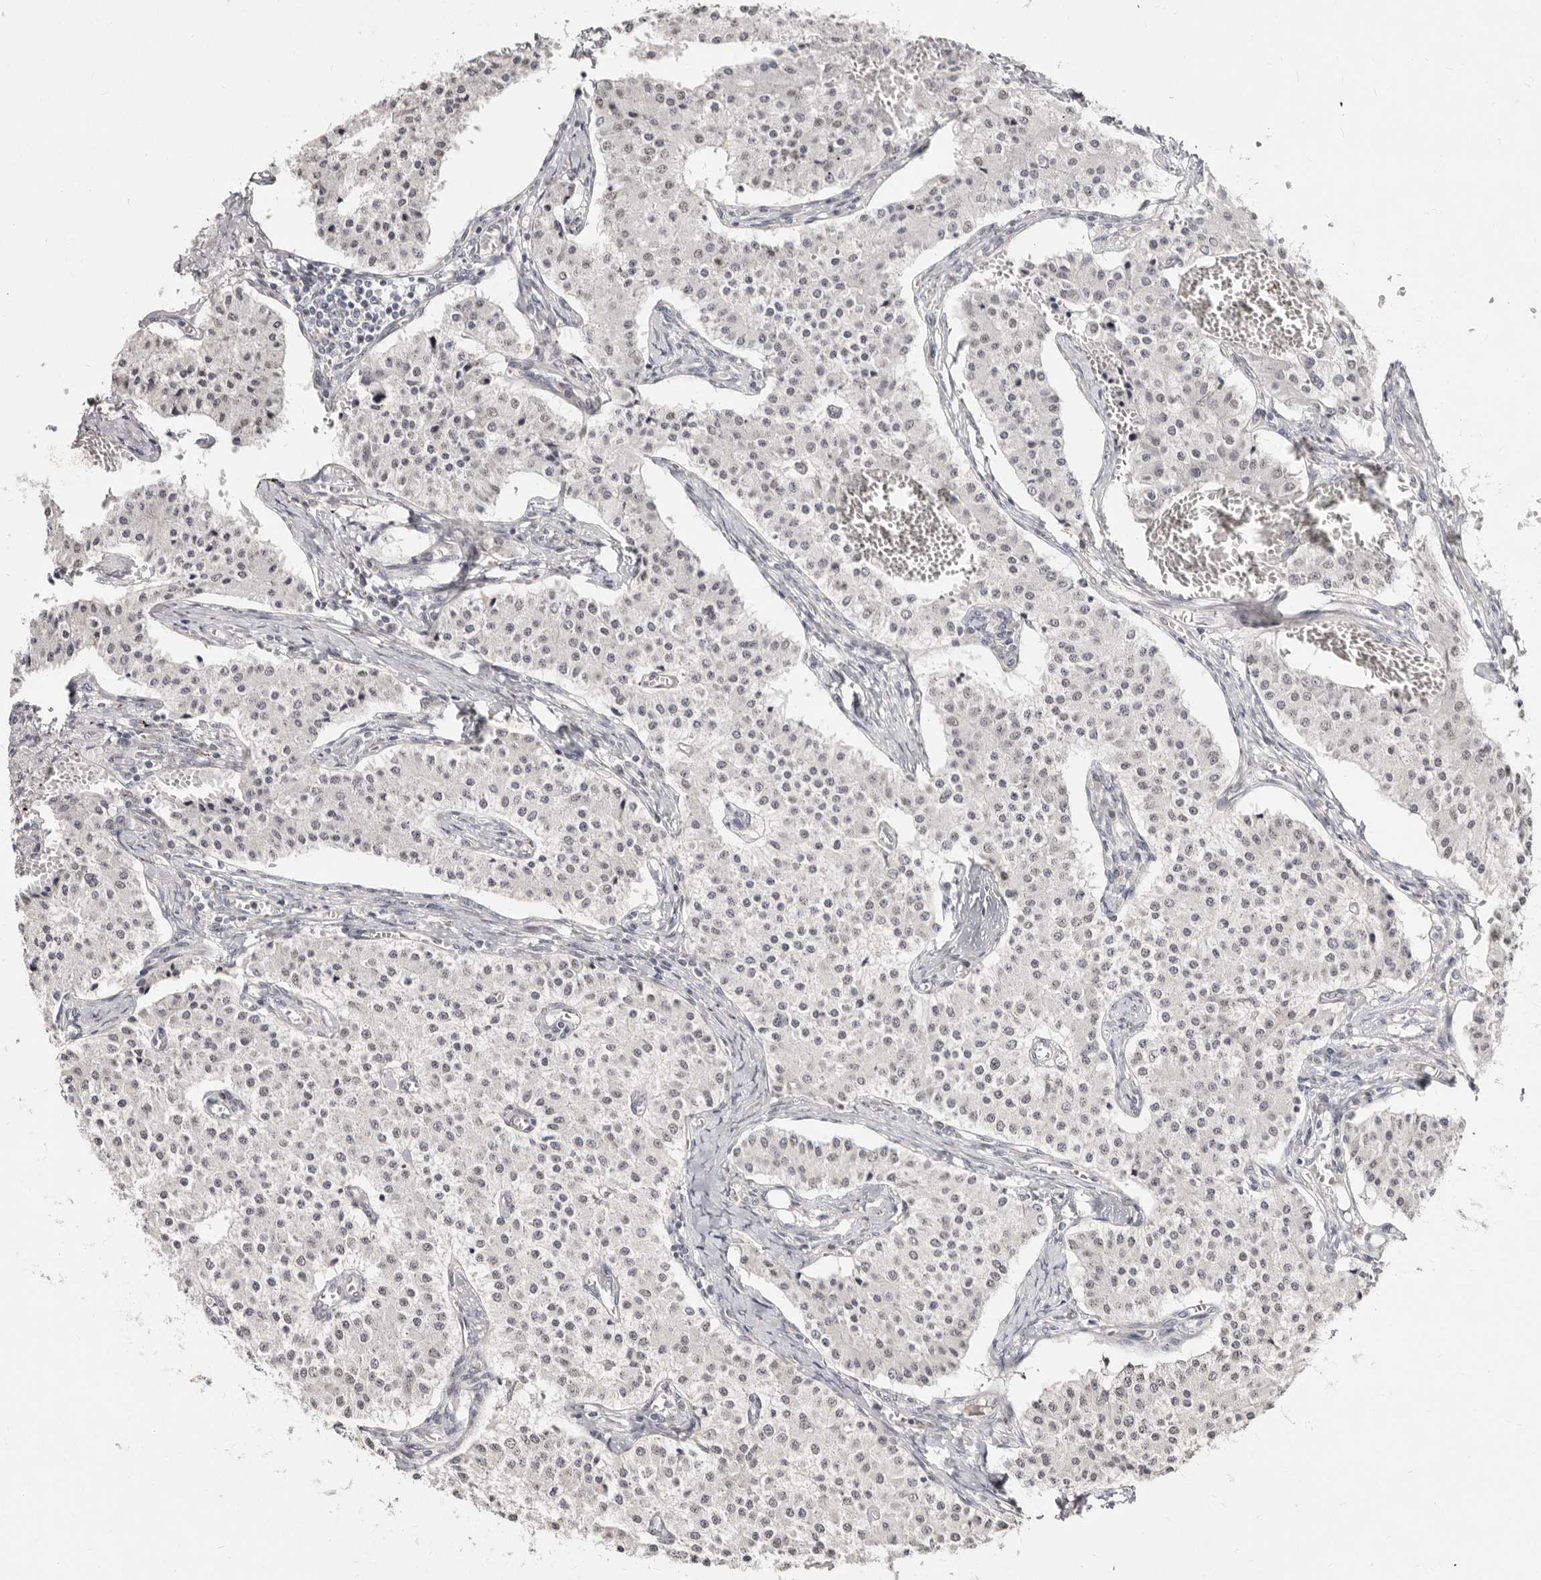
{"staining": {"intensity": "negative", "quantity": "none", "location": "none"}, "tissue": "carcinoid", "cell_type": "Tumor cells", "image_type": "cancer", "snomed": [{"axis": "morphology", "description": "Carcinoid, malignant, NOS"}, {"axis": "topography", "description": "Colon"}], "caption": "A micrograph of human carcinoid (malignant) is negative for staining in tumor cells. Nuclei are stained in blue.", "gene": "LCORL", "patient": {"sex": "female", "age": 52}}